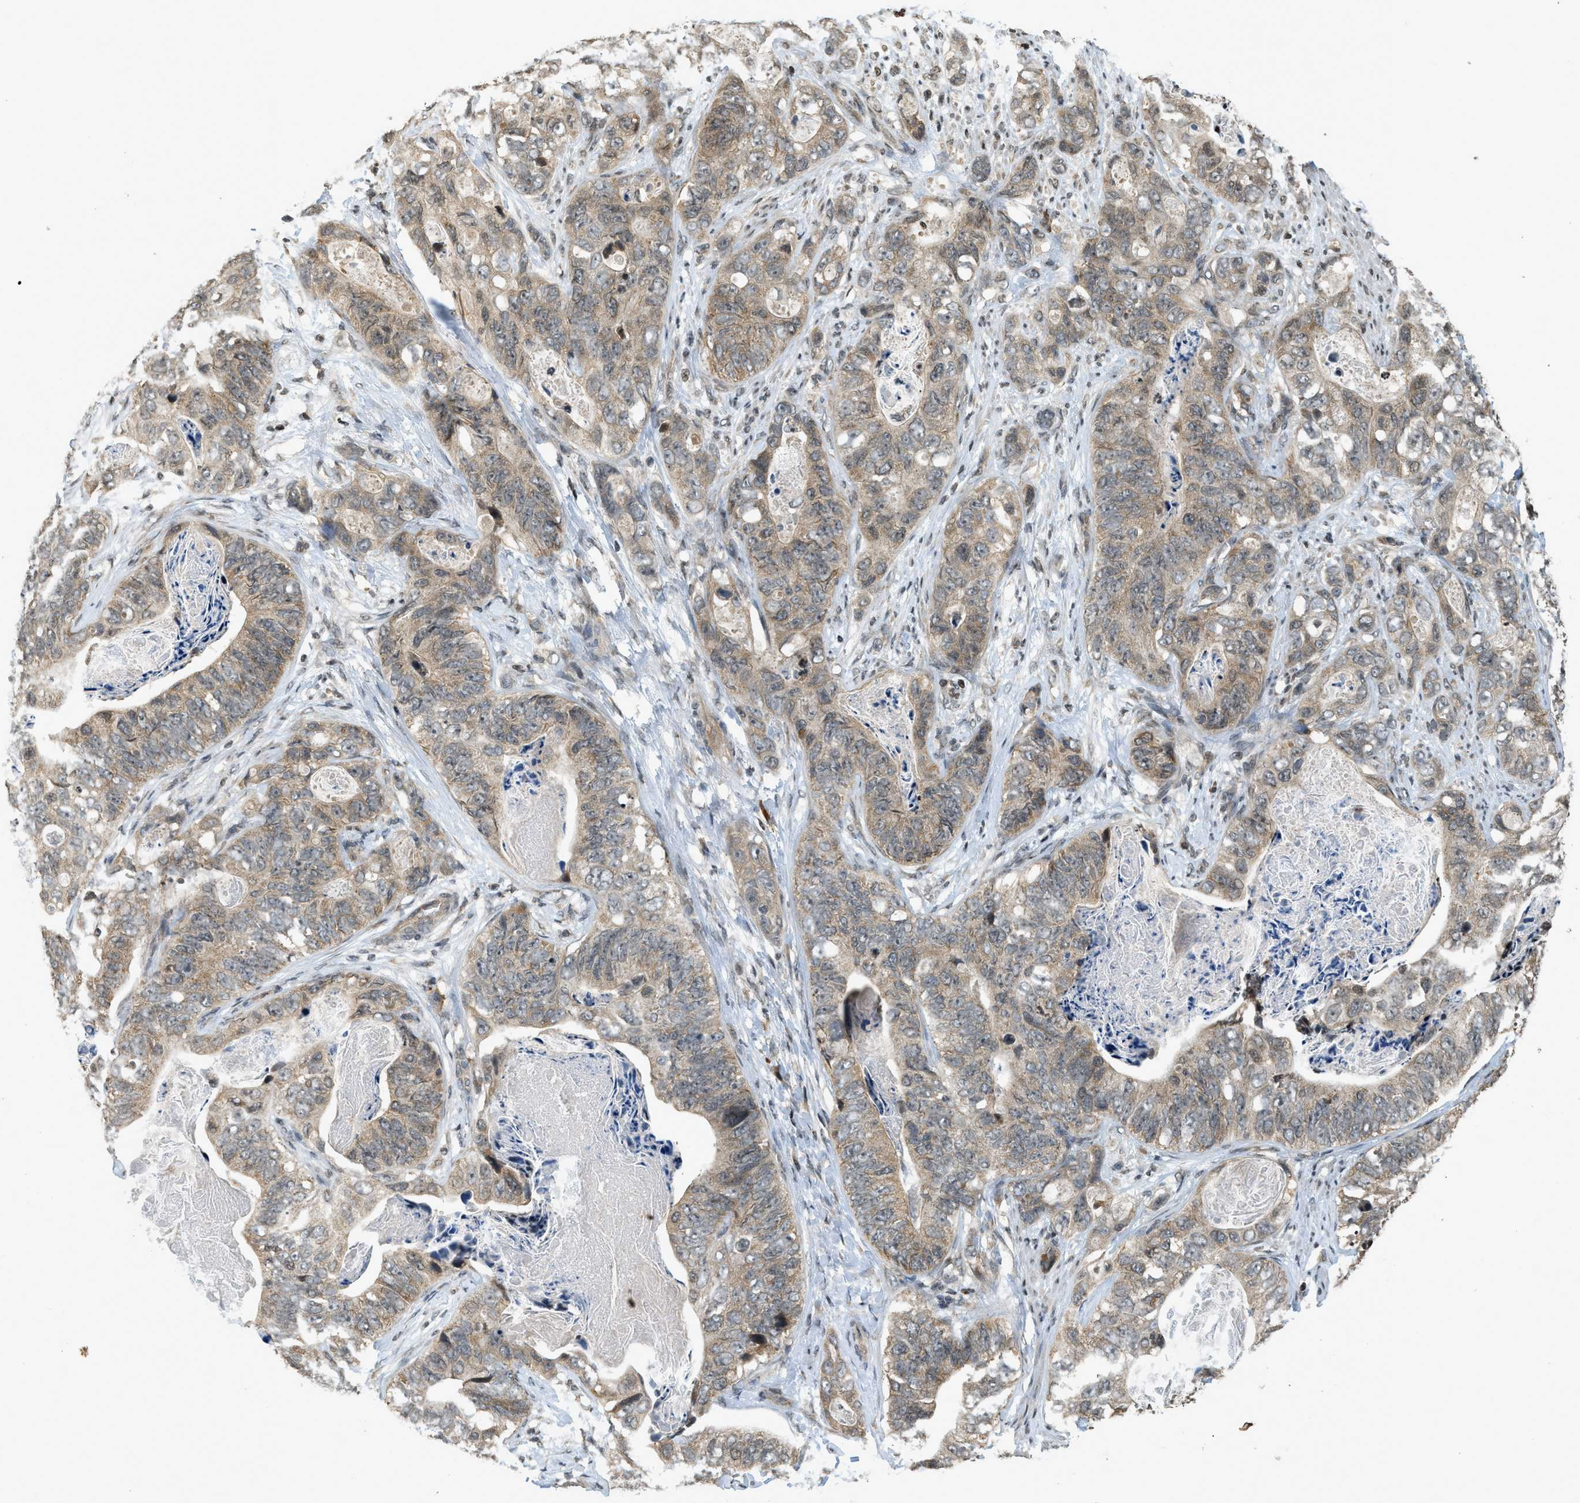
{"staining": {"intensity": "weak", "quantity": ">75%", "location": "cytoplasmic/membranous"}, "tissue": "stomach cancer", "cell_type": "Tumor cells", "image_type": "cancer", "snomed": [{"axis": "morphology", "description": "Adenocarcinoma, NOS"}, {"axis": "topography", "description": "Stomach"}], "caption": "DAB (3,3'-diaminobenzidine) immunohistochemical staining of stomach cancer (adenocarcinoma) demonstrates weak cytoplasmic/membranous protein expression in approximately >75% of tumor cells.", "gene": "SIAH1", "patient": {"sex": "female", "age": 89}}